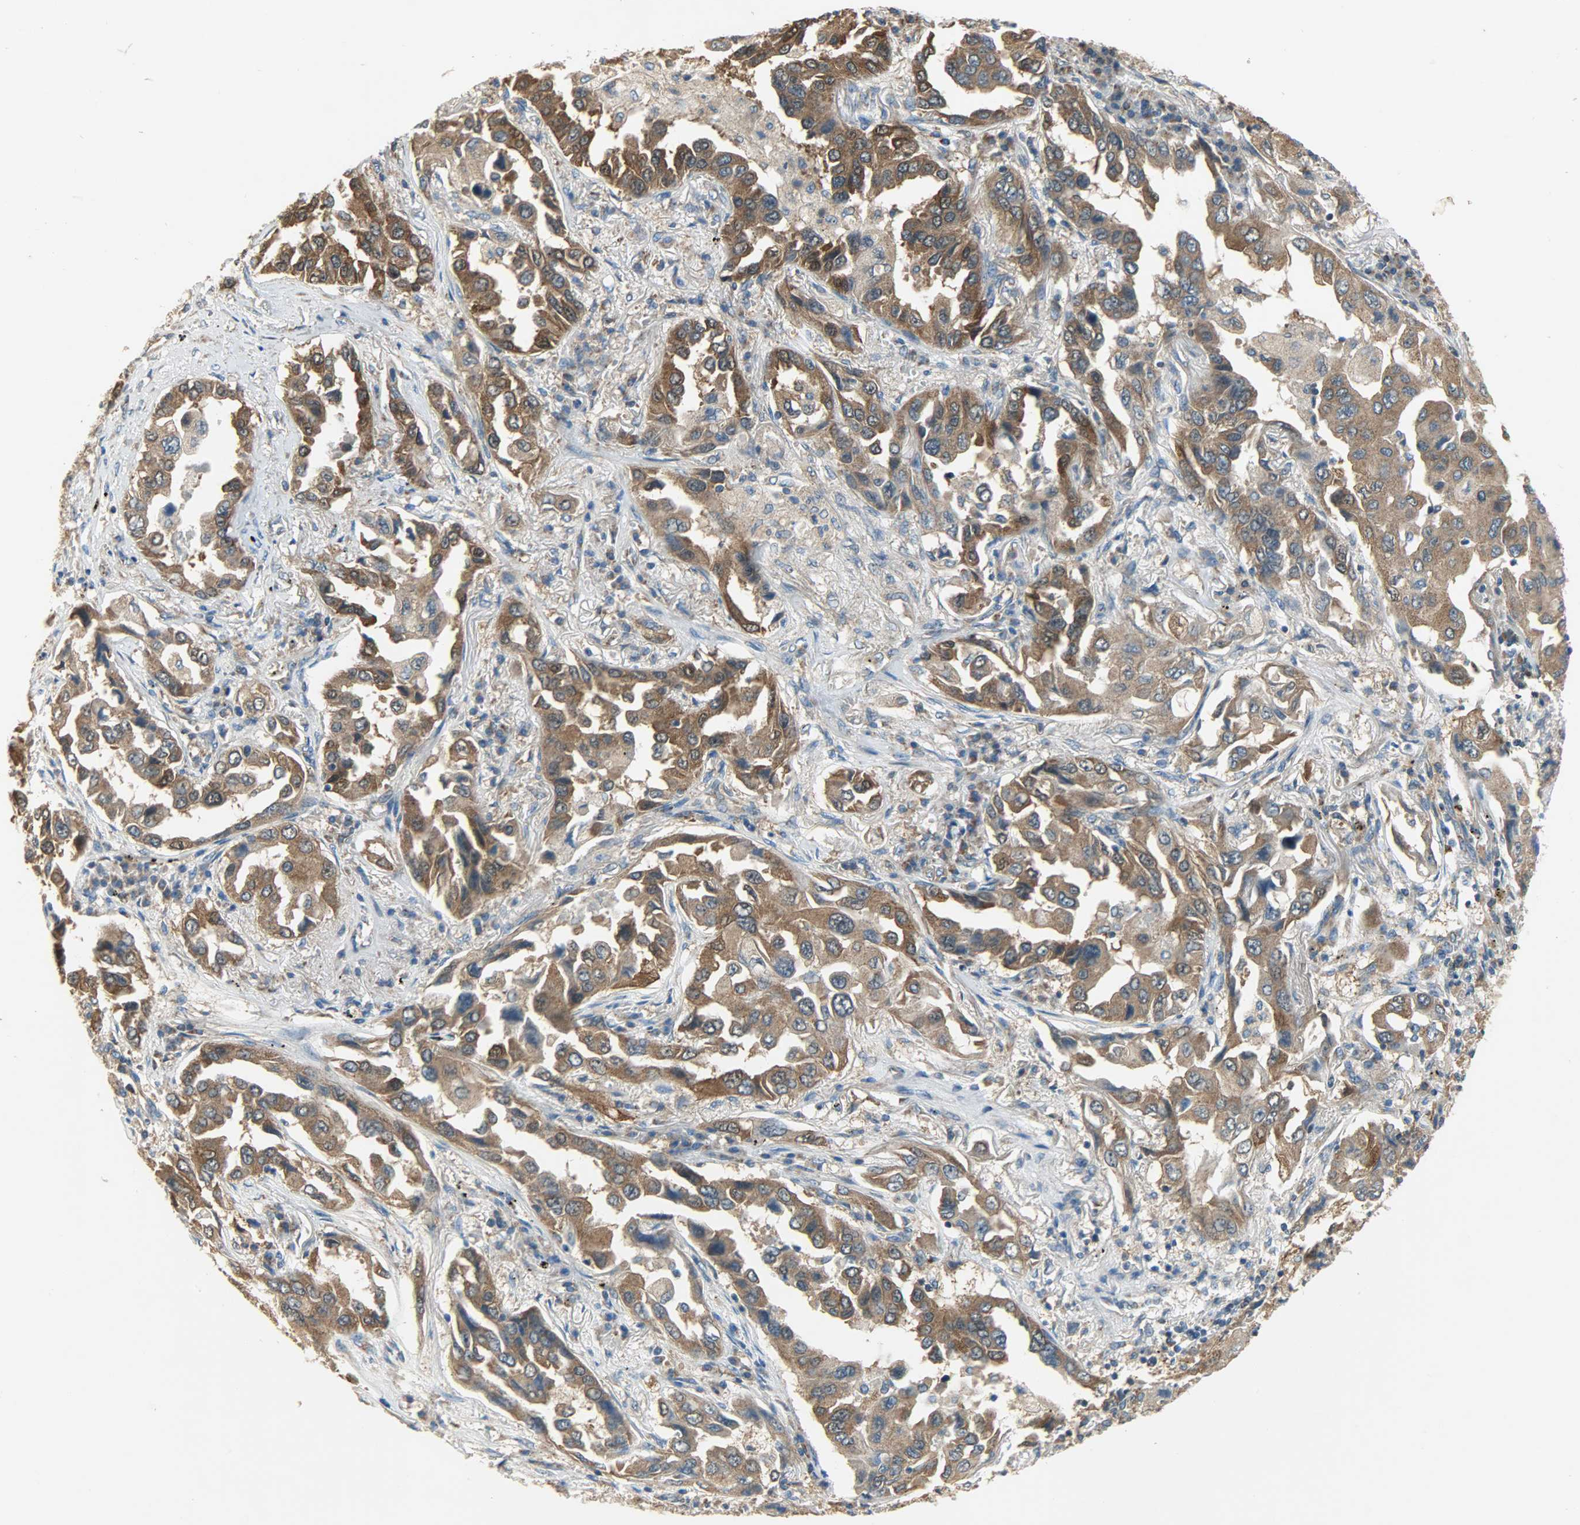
{"staining": {"intensity": "strong", "quantity": ">75%", "location": "cytoplasmic/membranous"}, "tissue": "lung cancer", "cell_type": "Tumor cells", "image_type": "cancer", "snomed": [{"axis": "morphology", "description": "Adenocarcinoma, NOS"}, {"axis": "topography", "description": "Lung"}], "caption": "DAB immunohistochemical staining of lung cancer reveals strong cytoplasmic/membranous protein positivity in approximately >75% of tumor cells.", "gene": "C1orf198", "patient": {"sex": "female", "age": 65}}